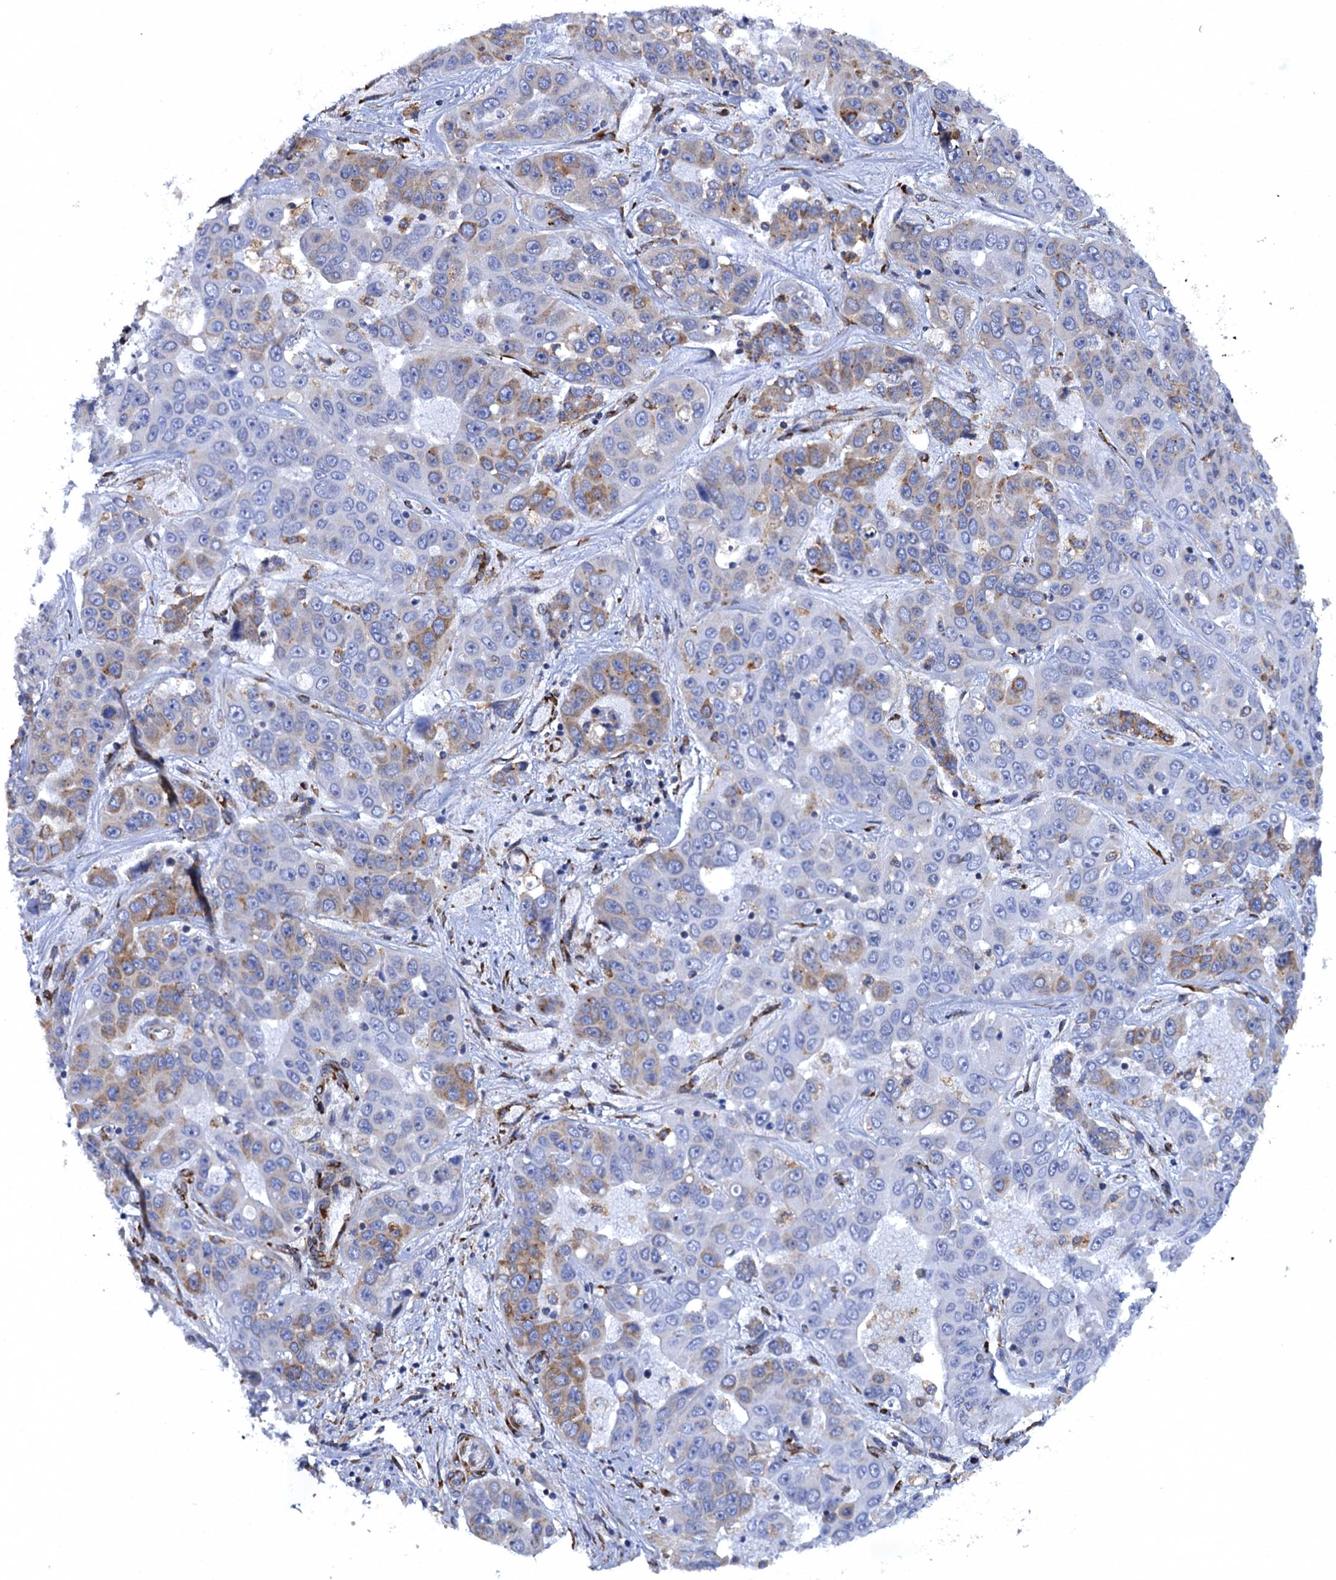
{"staining": {"intensity": "moderate", "quantity": "25%-75%", "location": "cytoplasmic/membranous"}, "tissue": "liver cancer", "cell_type": "Tumor cells", "image_type": "cancer", "snomed": [{"axis": "morphology", "description": "Cholangiocarcinoma"}, {"axis": "topography", "description": "Liver"}], "caption": "Tumor cells demonstrate moderate cytoplasmic/membranous expression in about 25%-75% of cells in liver cancer. The protein of interest is shown in brown color, while the nuclei are stained blue.", "gene": "POGLUT3", "patient": {"sex": "female", "age": 52}}